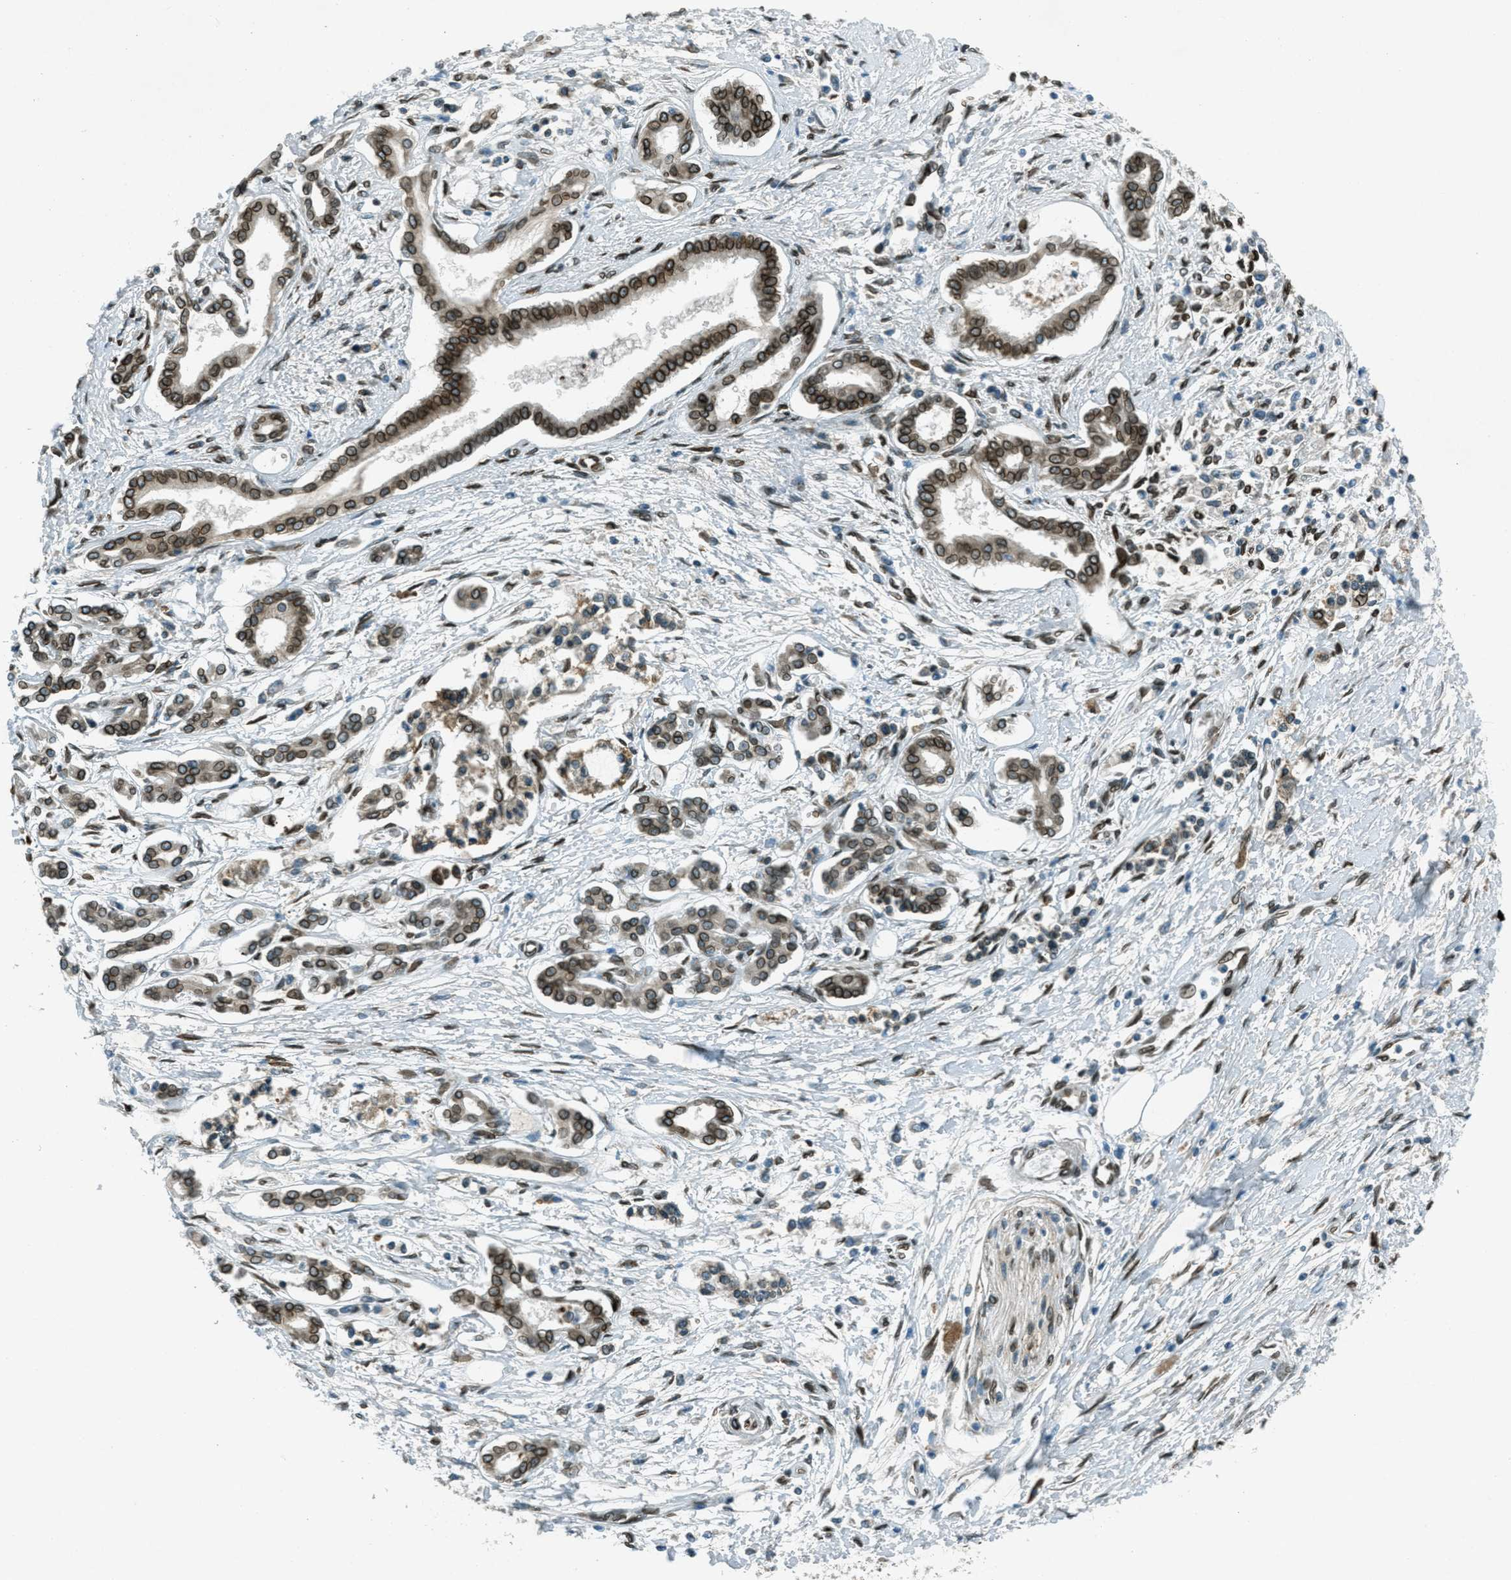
{"staining": {"intensity": "strong", "quantity": ">75%", "location": "cytoplasmic/membranous,nuclear"}, "tissue": "pancreatic cancer", "cell_type": "Tumor cells", "image_type": "cancer", "snomed": [{"axis": "morphology", "description": "Adenocarcinoma, NOS"}, {"axis": "topography", "description": "Pancreas"}], "caption": "Adenocarcinoma (pancreatic) stained with a brown dye displays strong cytoplasmic/membranous and nuclear positive staining in about >75% of tumor cells.", "gene": "LEMD2", "patient": {"sex": "male", "age": 56}}